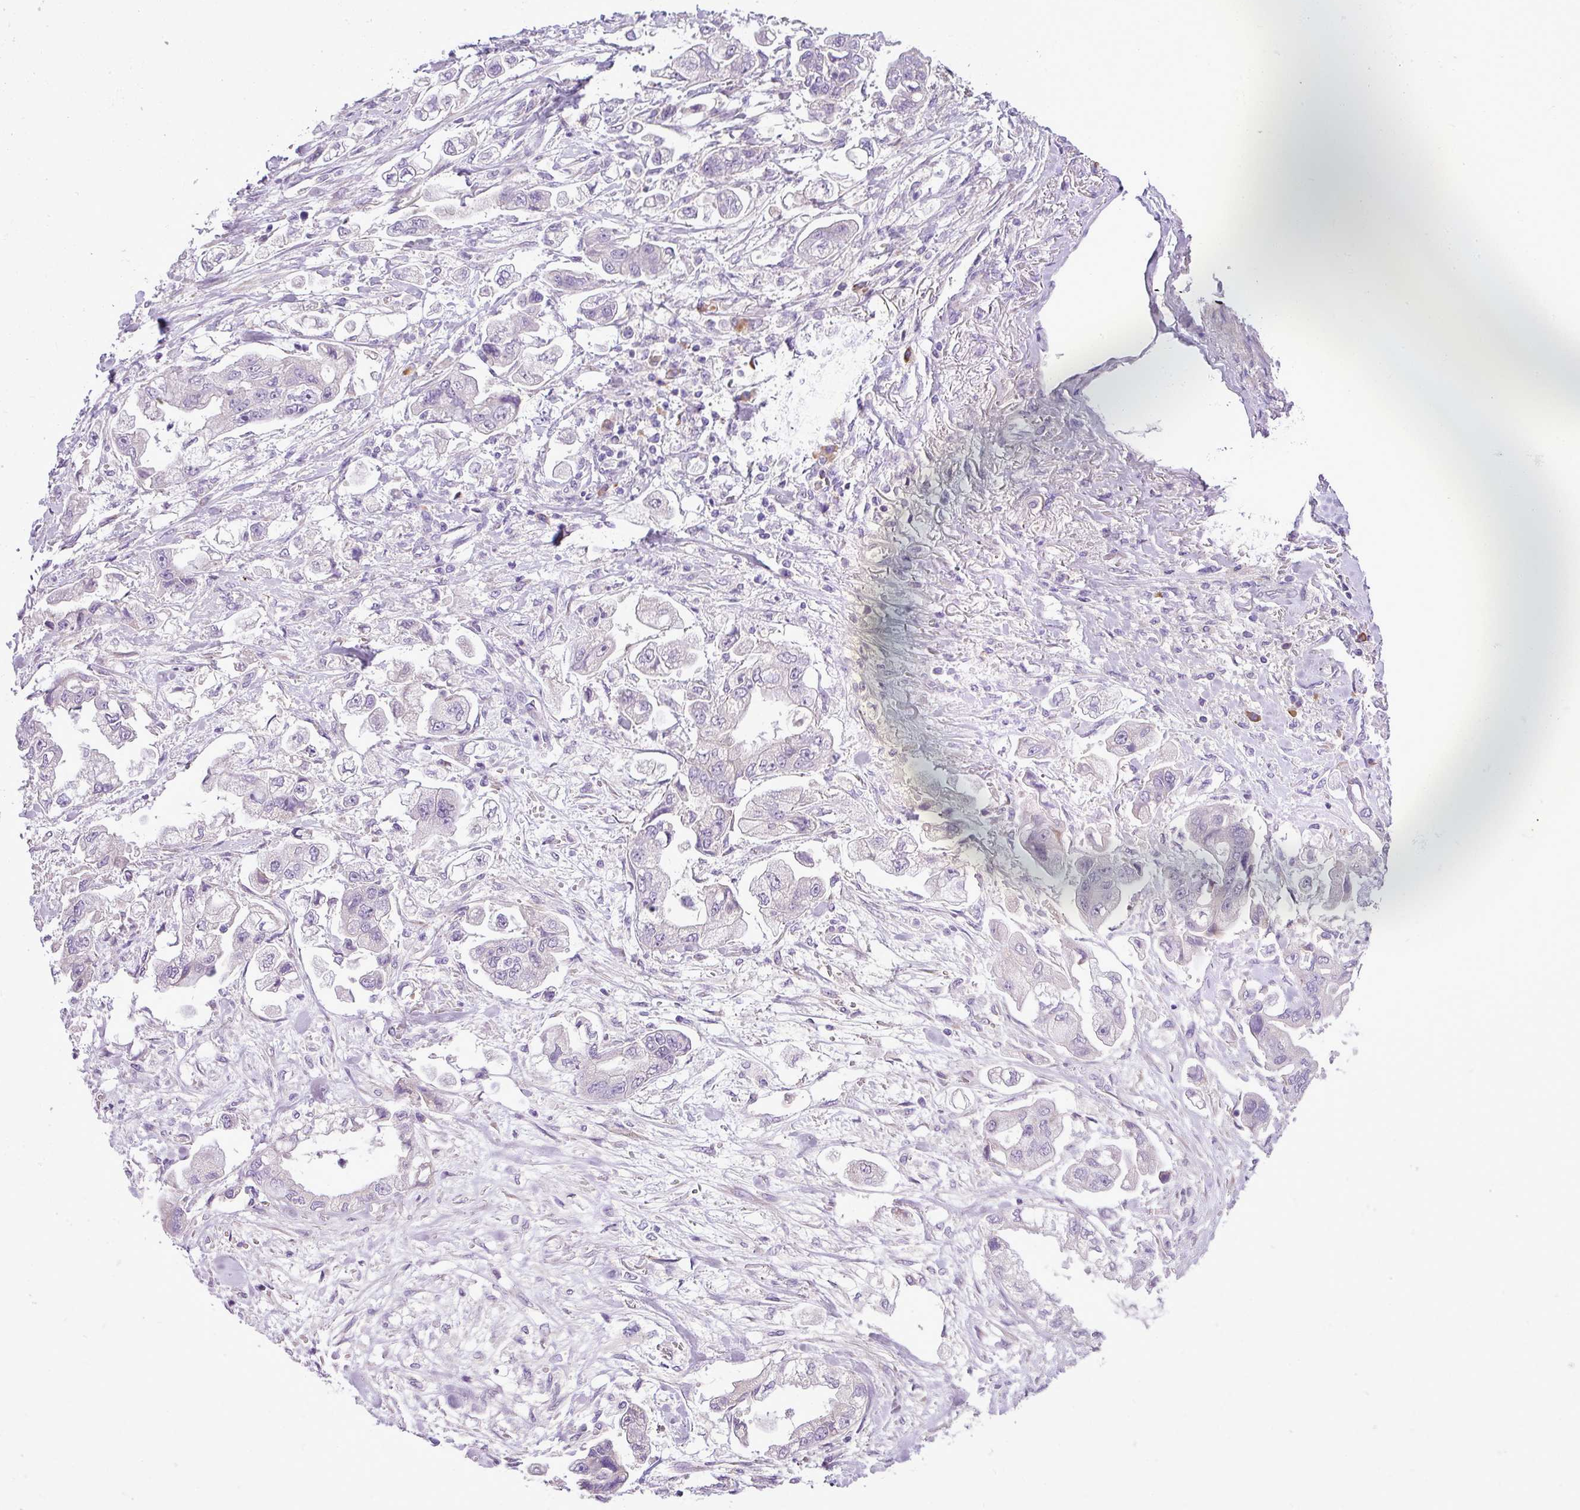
{"staining": {"intensity": "negative", "quantity": "none", "location": "none"}, "tissue": "stomach cancer", "cell_type": "Tumor cells", "image_type": "cancer", "snomed": [{"axis": "morphology", "description": "Adenocarcinoma, NOS"}, {"axis": "topography", "description": "Stomach"}], "caption": "Stomach adenocarcinoma was stained to show a protein in brown. There is no significant positivity in tumor cells. Nuclei are stained in blue.", "gene": "MOCS3", "patient": {"sex": "male", "age": 62}}